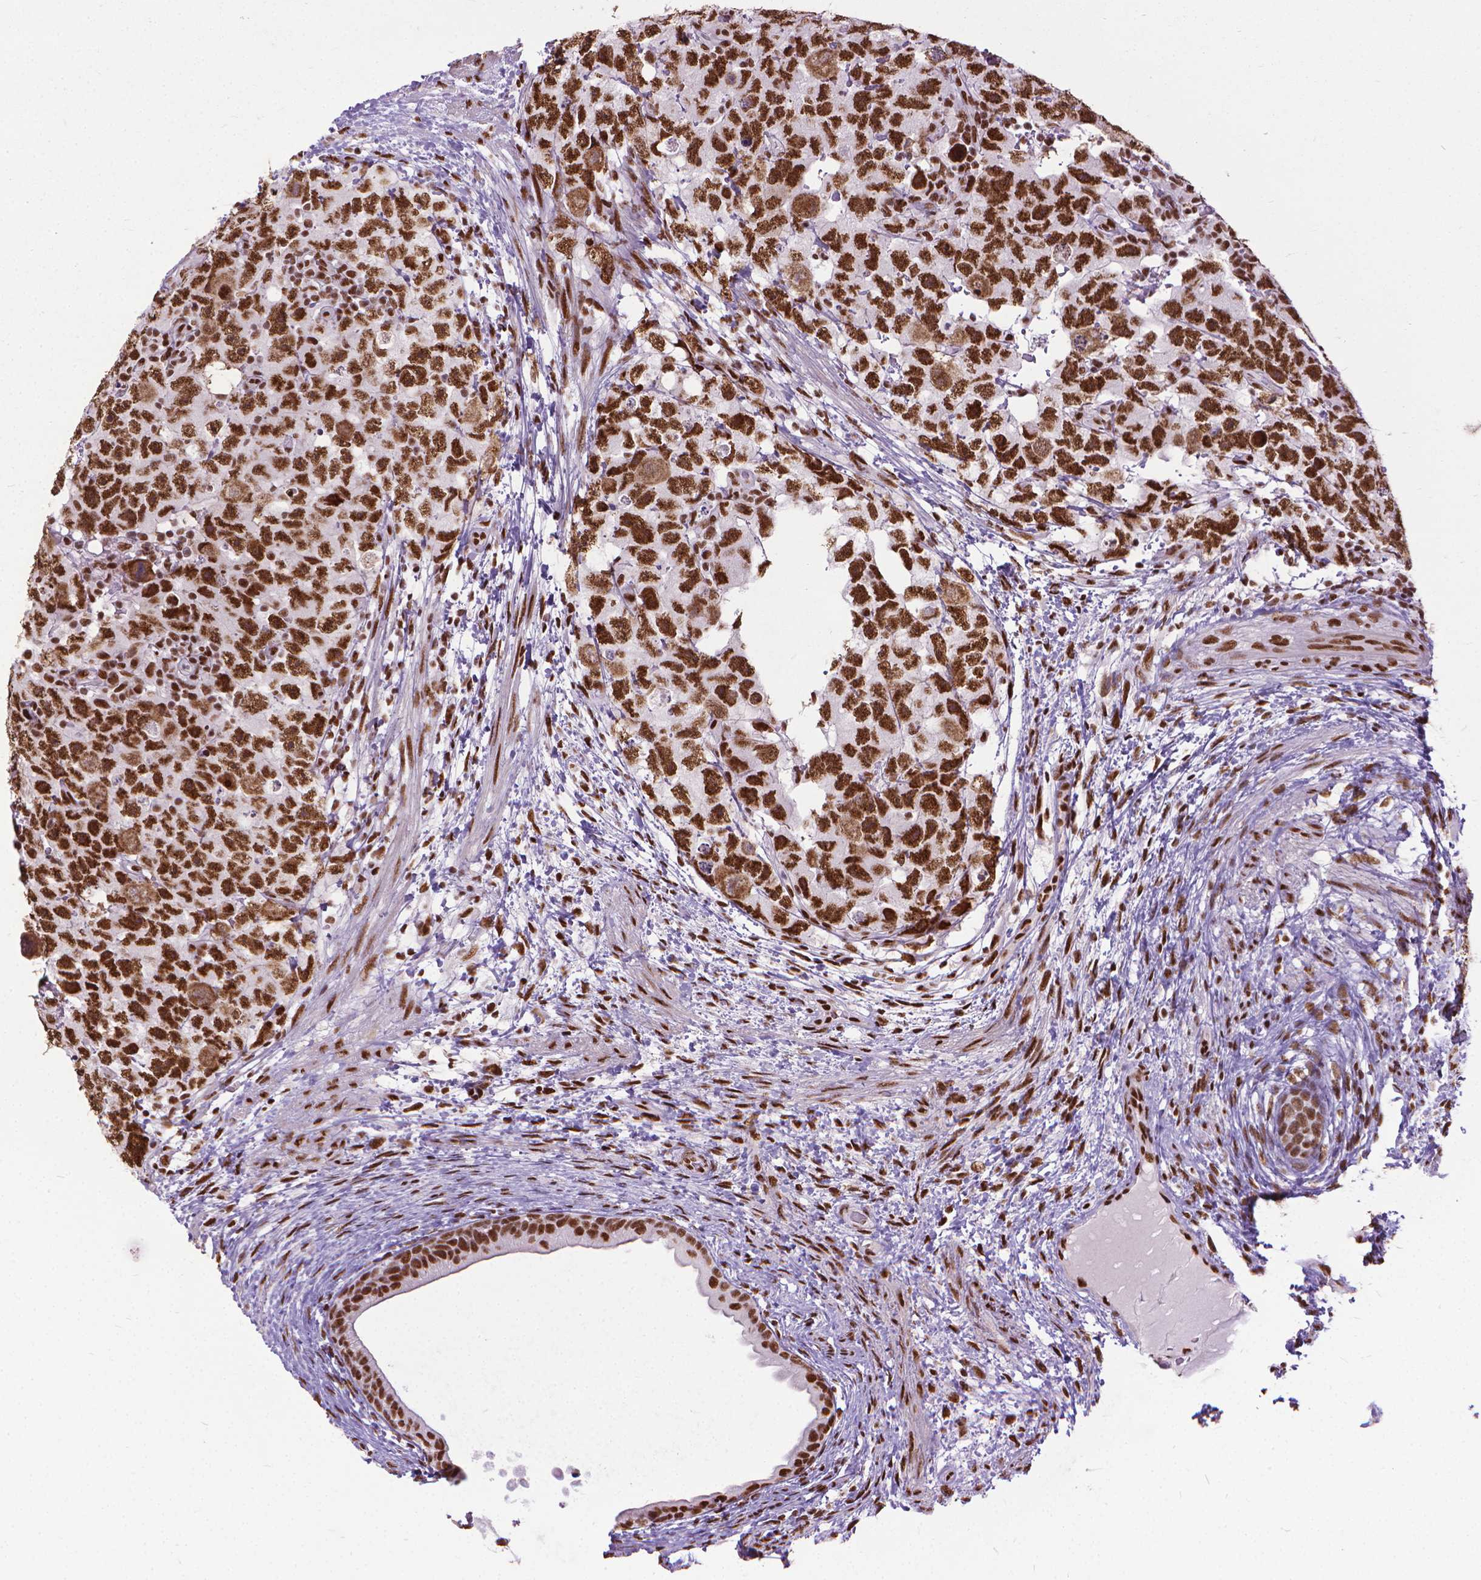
{"staining": {"intensity": "strong", "quantity": ">75%", "location": "nuclear"}, "tissue": "testis cancer", "cell_type": "Tumor cells", "image_type": "cancer", "snomed": [{"axis": "morphology", "description": "Carcinoma, Embryonal, NOS"}, {"axis": "topography", "description": "Testis"}], "caption": "Protein expression analysis of human testis embryonal carcinoma reveals strong nuclear expression in about >75% of tumor cells.", "gene": "AKAP8", "patient": {"sex": "male", "age": 24}}